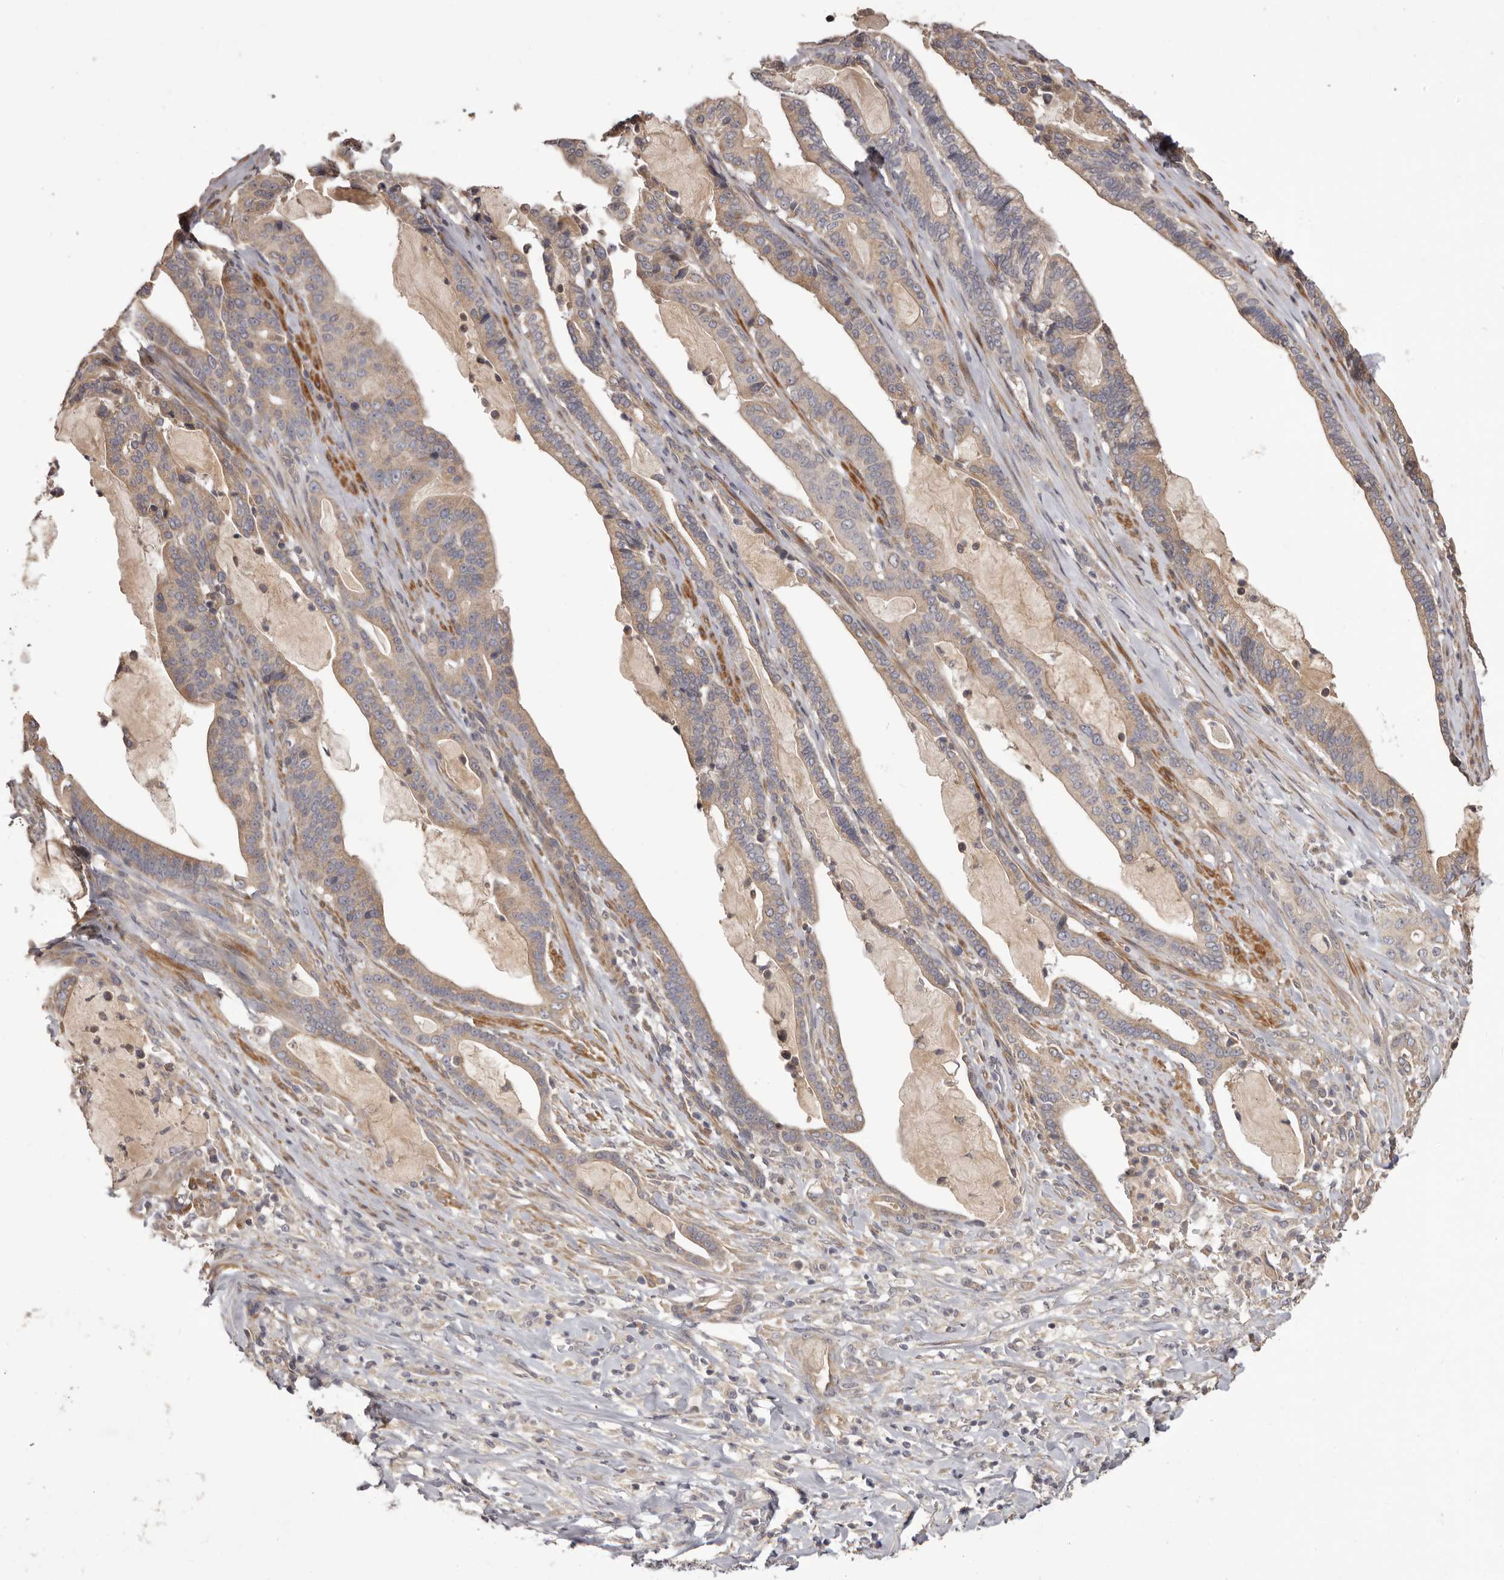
{"staining": {"intensity": "weak", "quantity": ">75%", "location": "cytoplasmic/membranous"}, "tissue": "pancreatic cancer", "cell_type": "Tumor cells", "image_type": "cancer", "snomed": [{"axis": "morphology", "description": "Adenocarcinoma, NOS"}, {"axis": "topography", "description": "Pancreas"}], "caption": "Immunohistochemistry micrograph of human pancreatic adenocarcinoma stained for a protein (brown), which shows low levels of weak cytoplasmic/membranous staining in approximately >75% of tumor cells.", "gene": "HRH1", "patient": {"sex": "male", "age": 63}}